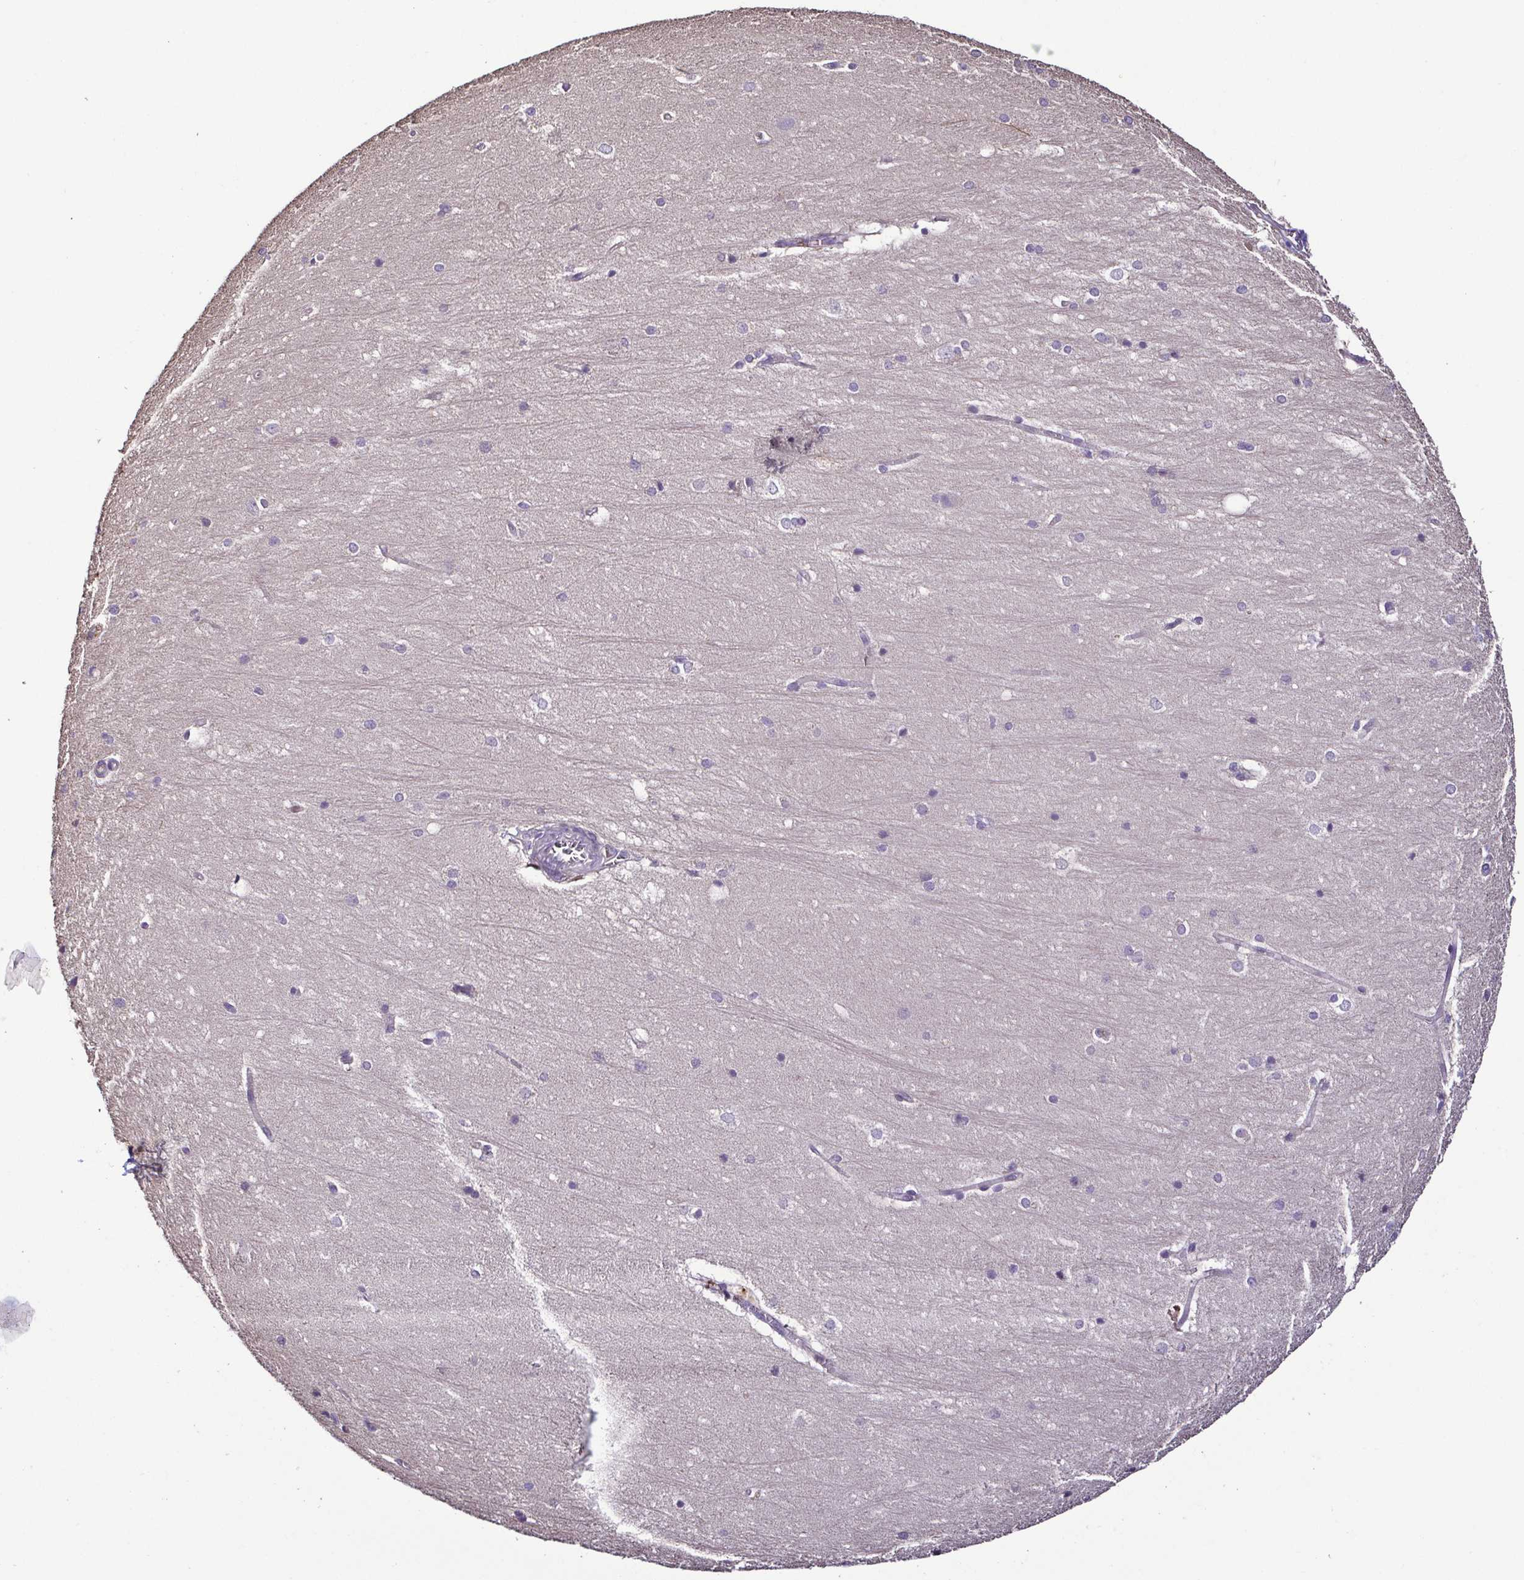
{"staining": {"intensity": "negative", "quantity": "none", "location": "none"}, "tissue": "hippocampus", "cell_type": "Glial cells", "image_type": "normal", "snomed": [{"axis": "morphology", "description": "Normal tissue, NOS"}, {"axis": "topography", "description": "Cerebral cortex"}, {"axis": "topography", "description": "Hippocampus"}], "caption": "A histopathology image of hippocampus stained for a protein exhibits no brown staining in glial cells.", "gene": "LMOD2", "patient": {"sex": "female", "age": 19}}